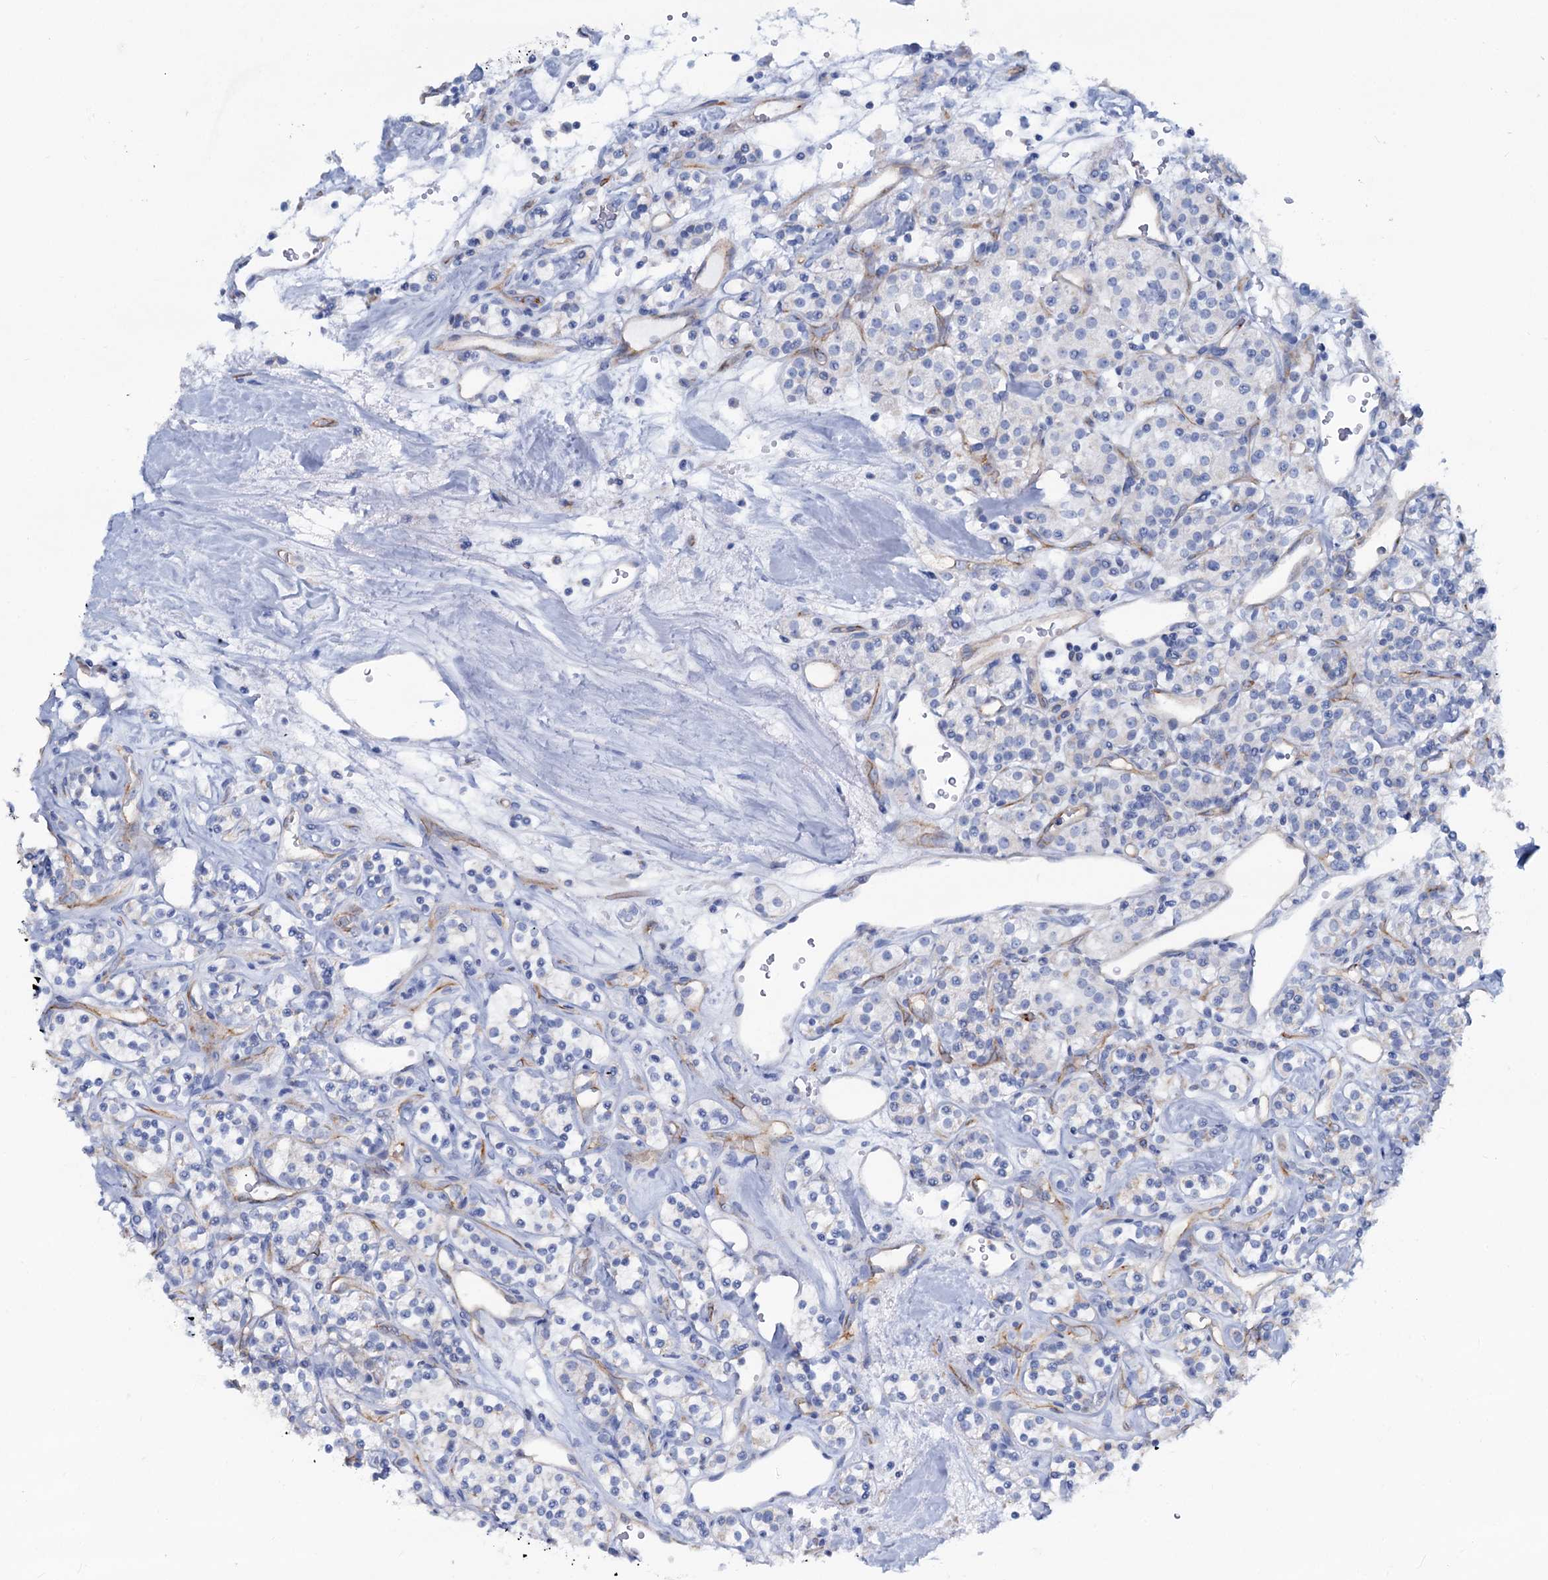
{"staining": {"intensity": "negative", "quantity": "none", "location": "none"}, "tissue": "renal cancer", "cell_type": "Tumor cells", "image_type": "cancer", "snomed": [{"axis": "morphology", "description": "Adenocarcinoma, NOS"}, {"axis": "topography", "description": "Kidney"}], "caption": "This is an immunohistochemistry (IHC) image of human renal cancer (adenocarcinoma). There is no staining in tumor cells.", "gene": "SLC1A3", "patient": {"sex": "male", "age": 77}}